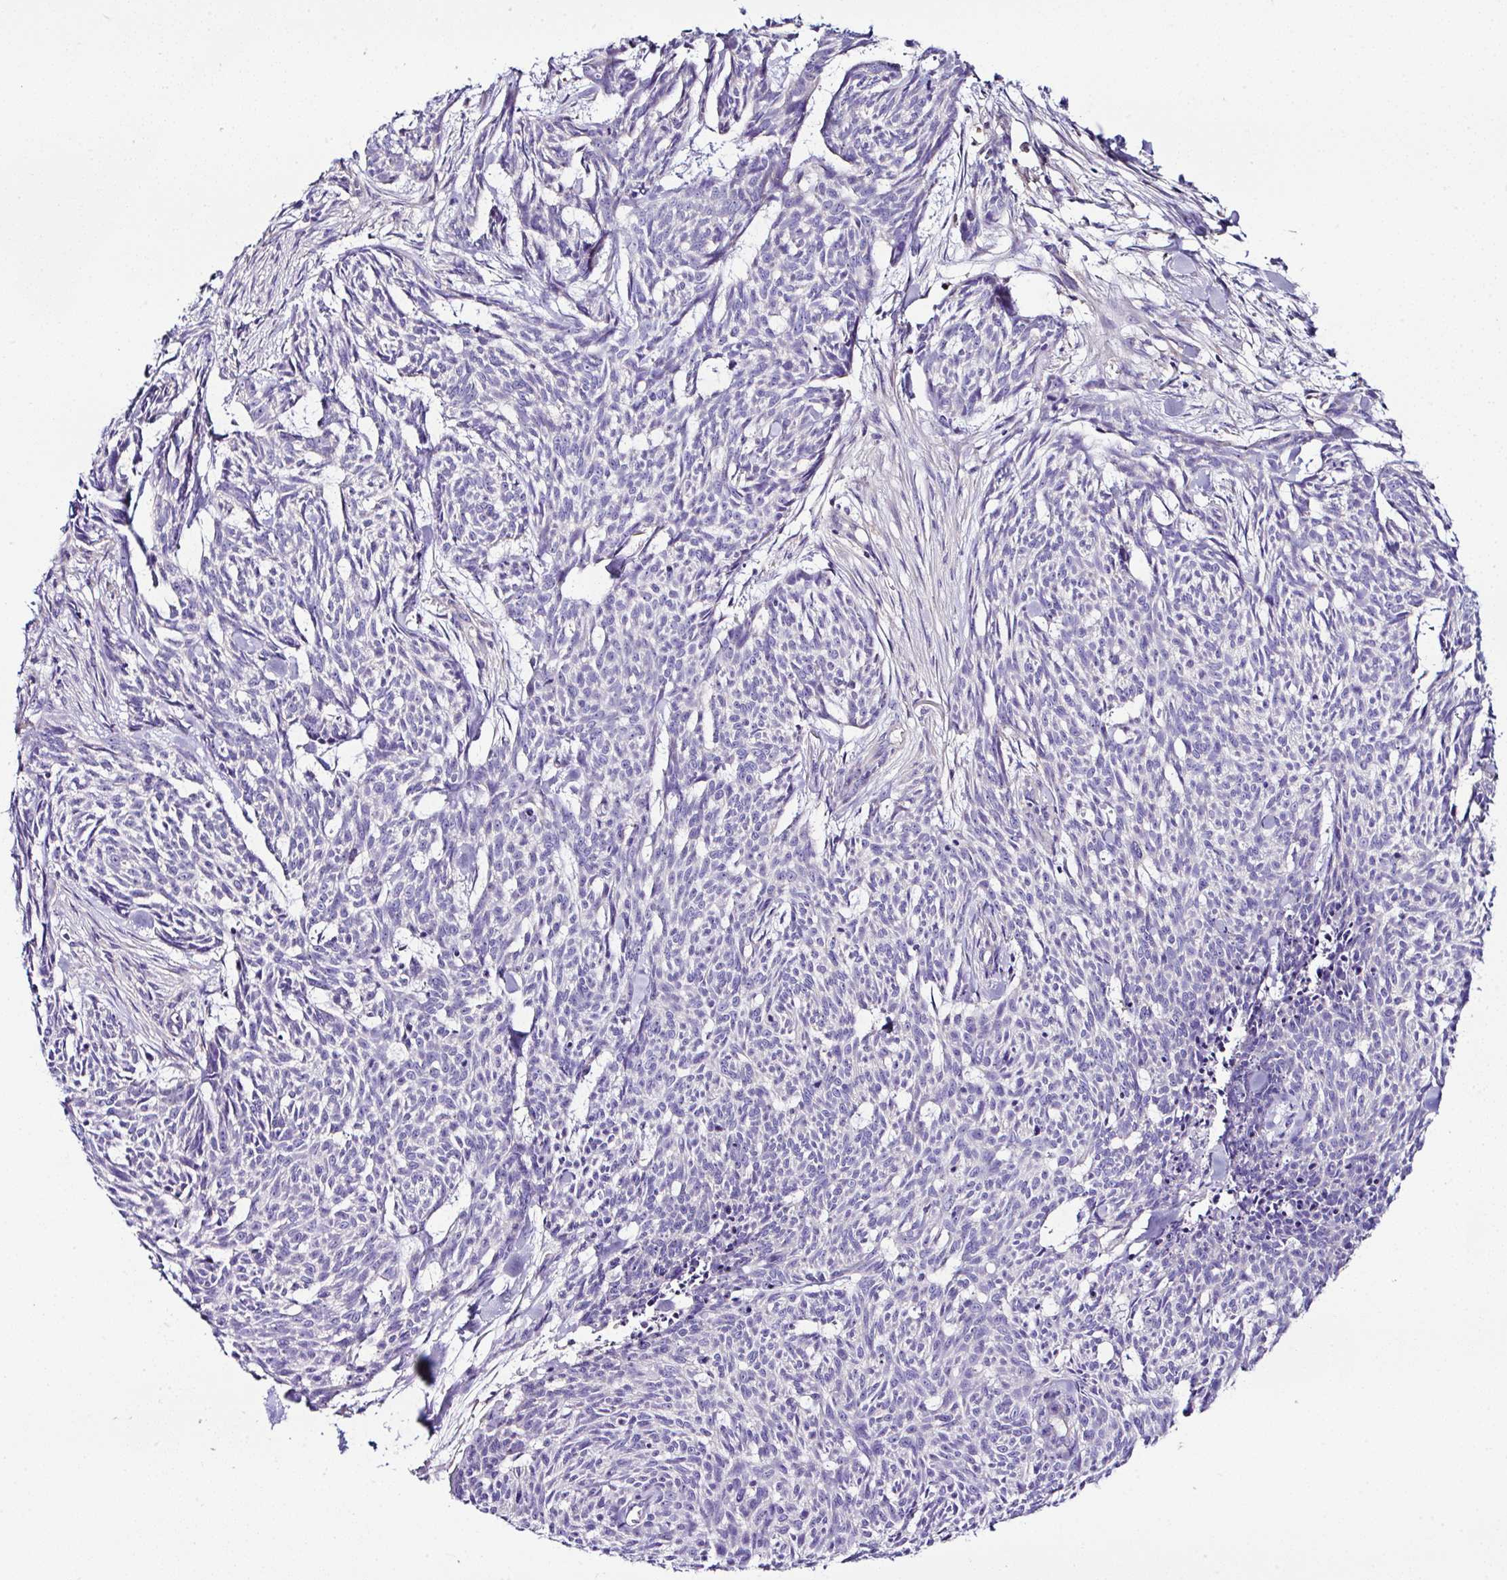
{"staining": {"intensity": "negative", "quantity": "none", "location": "none"}, "tissue": "skin cancer", "cell_type": "Tumor cells", "image_type": "cancer", "snomed": [{"axis": "morphology", "description": "Basal cell carcinoma"}, {"axis": "topography", "description": "Skin"}], "caption": "The image exhibits no significant expression in tumor cells of skin cancer.", "gene": "OR4P4", "patient": {"sex": "female", "age": 93}}